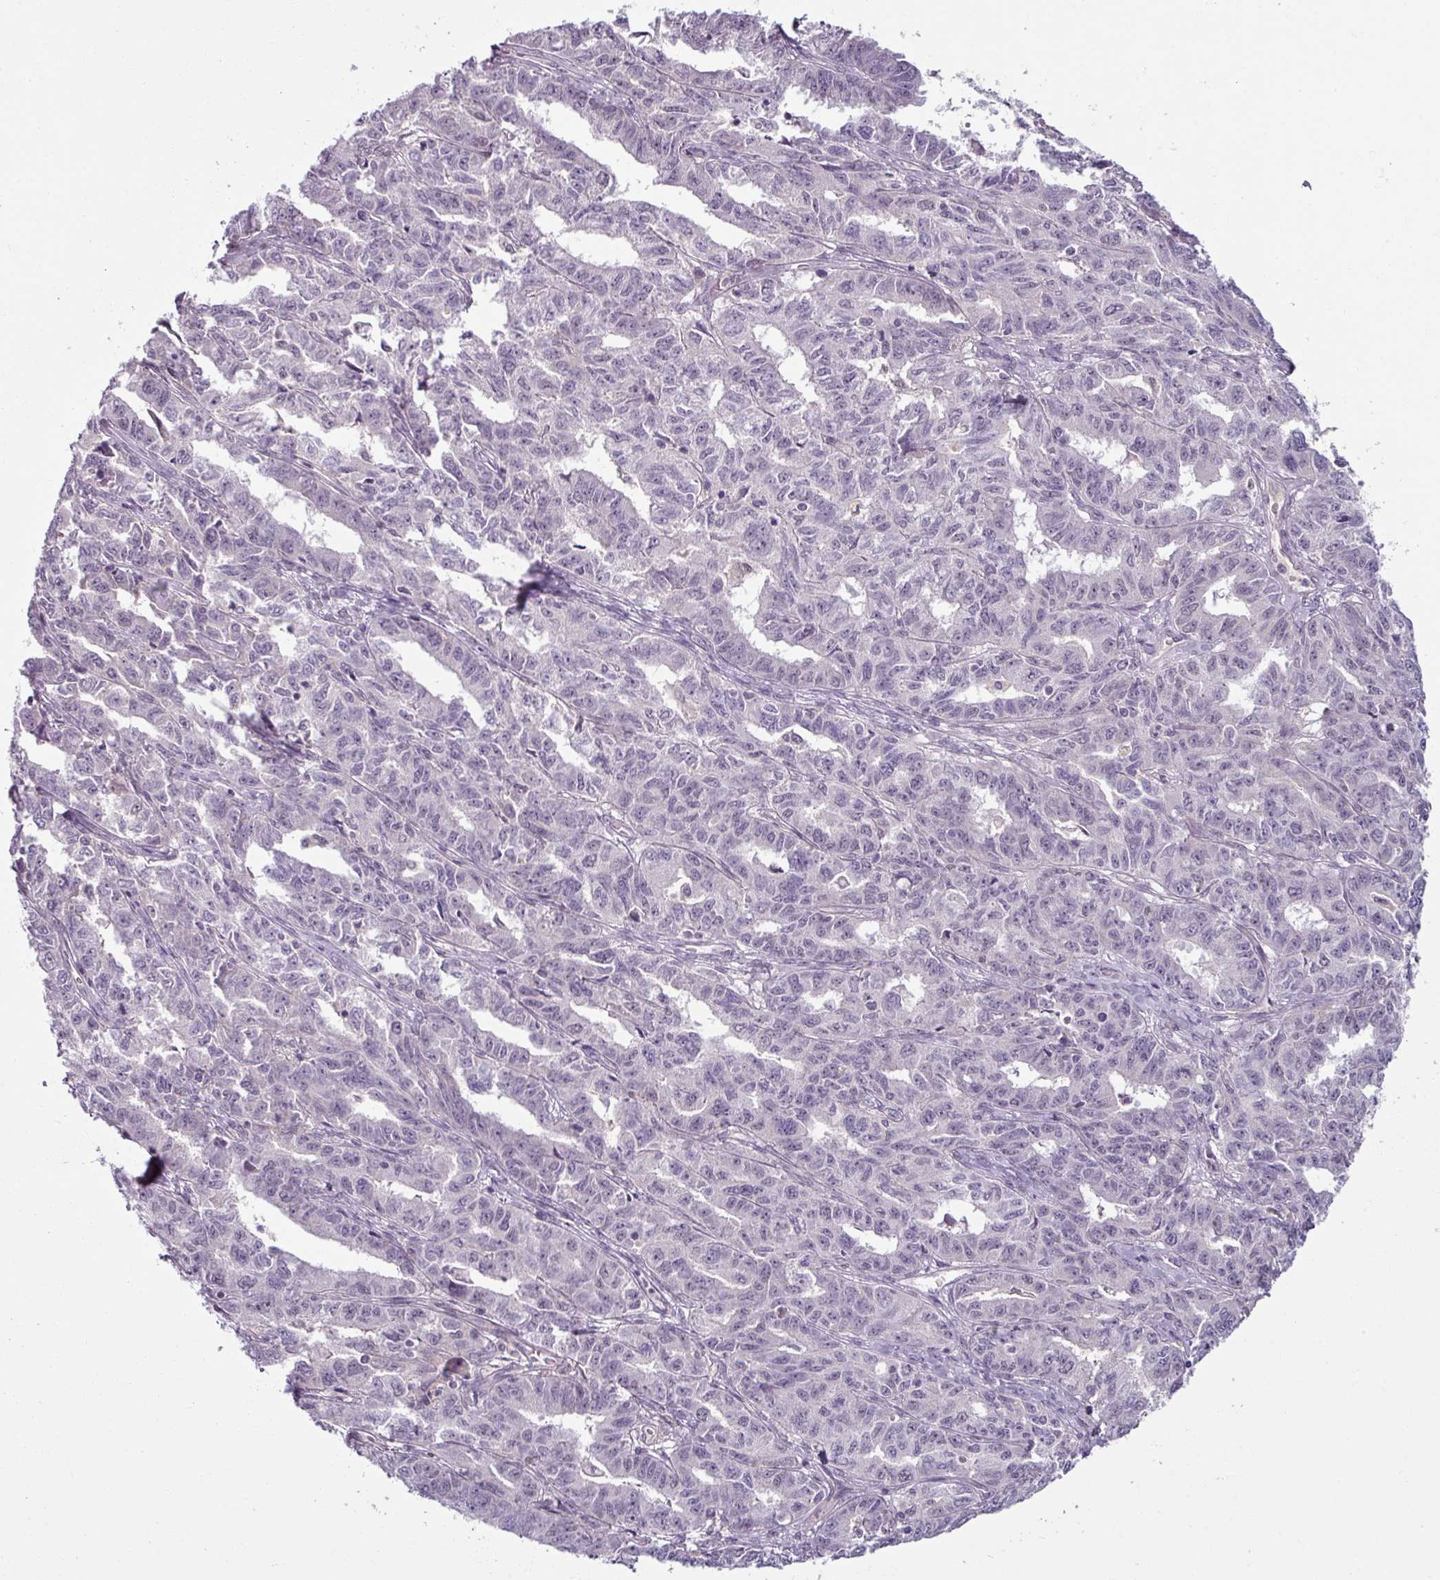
{"staining": {"intensity": "negative", "quantity": "none", "location": "none"}, "tissue": "ovarian cancer", "cell_type": "Tumor cells", "image_type": "cancer", "snomed": [{"axis": "morphology", "description": "Adenocarcinoma, NOS"}, {"axis": "morphology", "description": "Carcinoma, endometroid"}, {"axis": "topography", "description": "Ovary"}], "caption": "An immunohistochemistry (IHC) photomicrograph of adenocarcinoma (ovarian) is shown. There is no staining in tumor cells of adenocarcinoma (ovarian).", "gene": "UVSSA", "patient": {"sex": "female", "age": 72}}